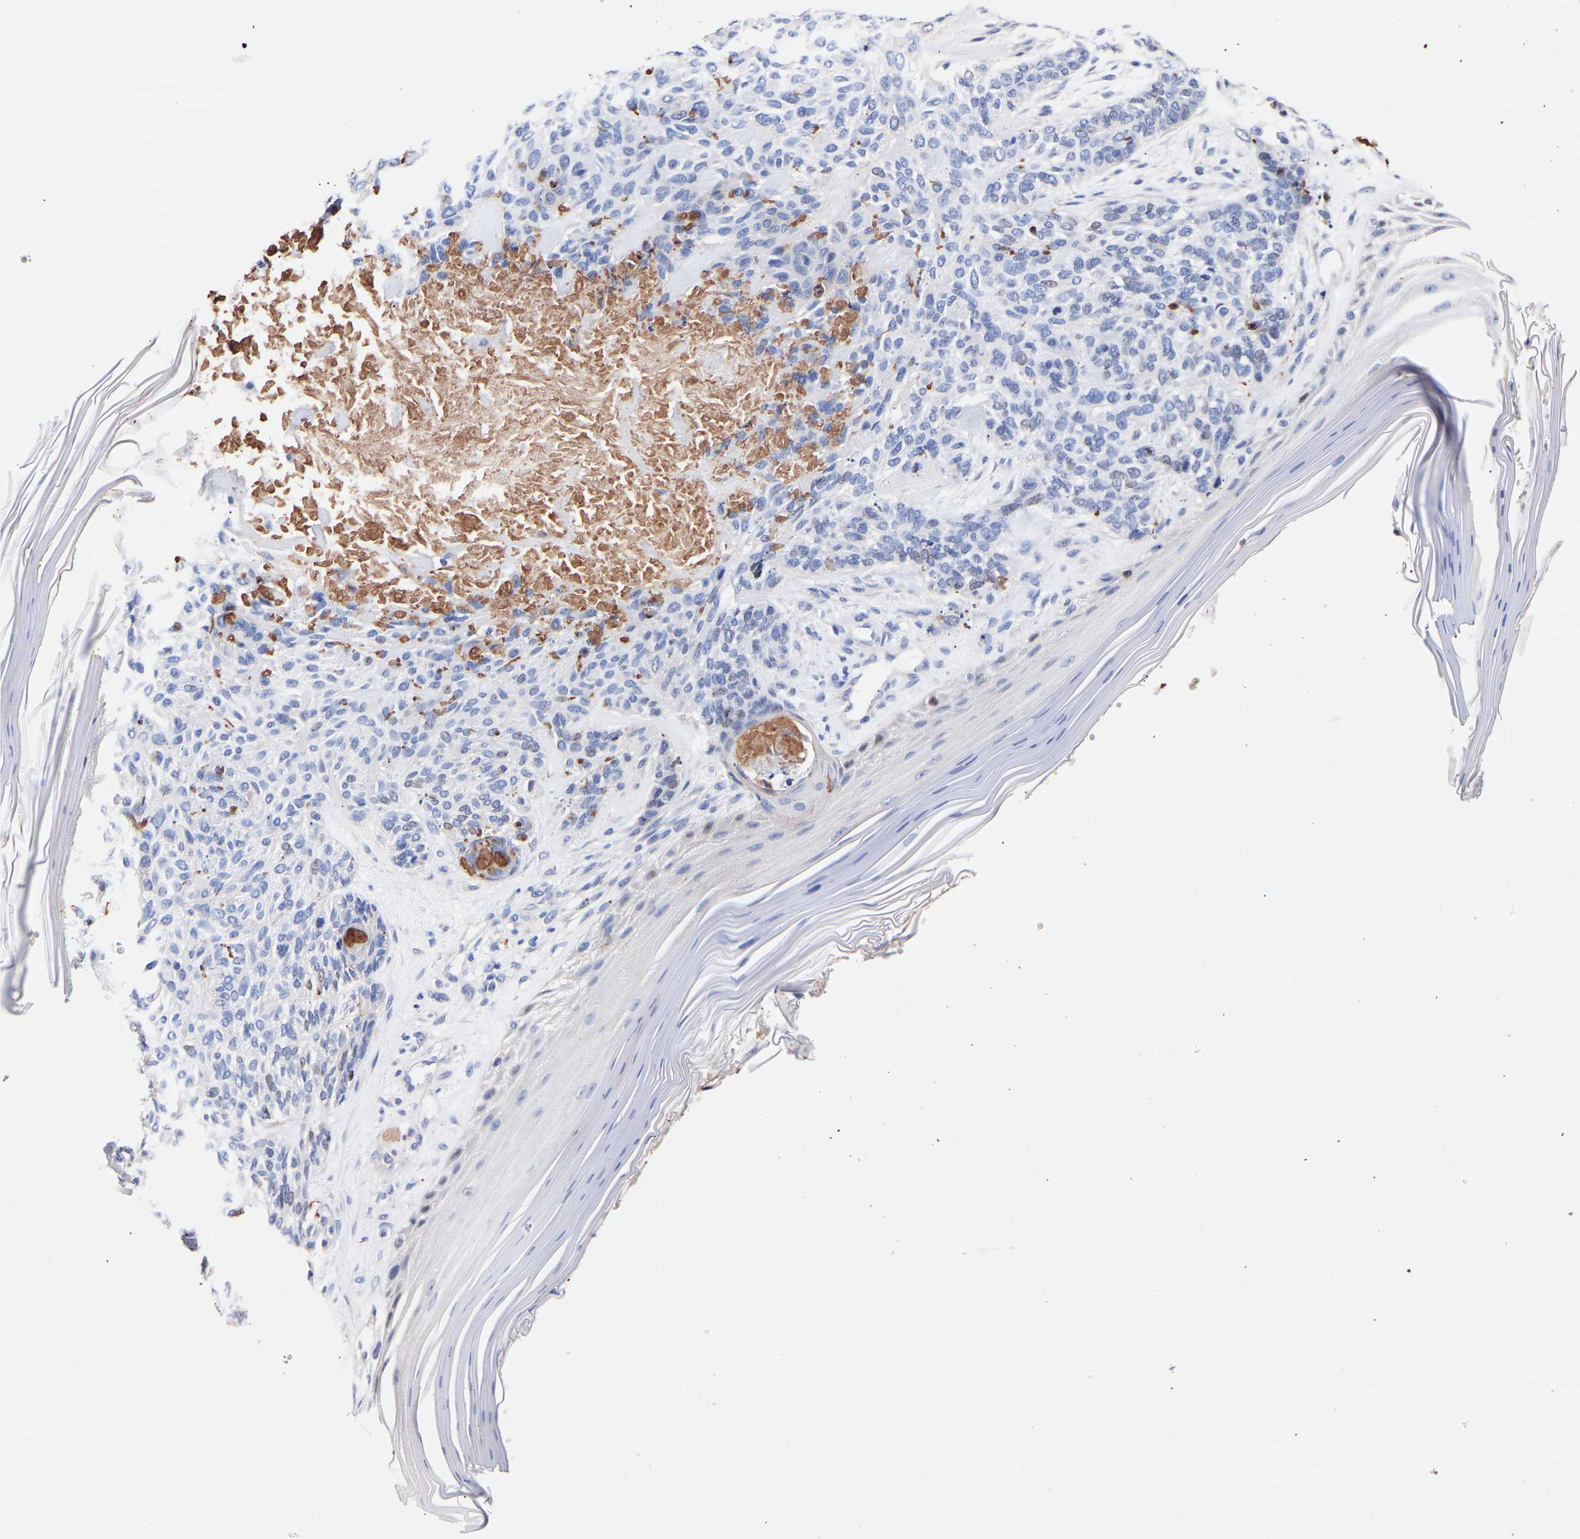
{"staining": {"intensity": "negative", "quantity": "none", "location": "none"}, "tissue": "skin cancer", "cell_type": "Tumor cells", "image_type": "cancer", "snomed": [{"axis": "morphology", "description": "Basal cell carcinoma"}, {"axis": "topography", "description": "Skin"}], "caption": "The immunohistochemistry (IHC) image has no significant positivity in tumor cells of skin cancer tissue. (Brightfield microscopy of DAB immunohistochemistry at high magnification).", "gene": "SEM1", "patient": {"sex": "male", "age": 55}}